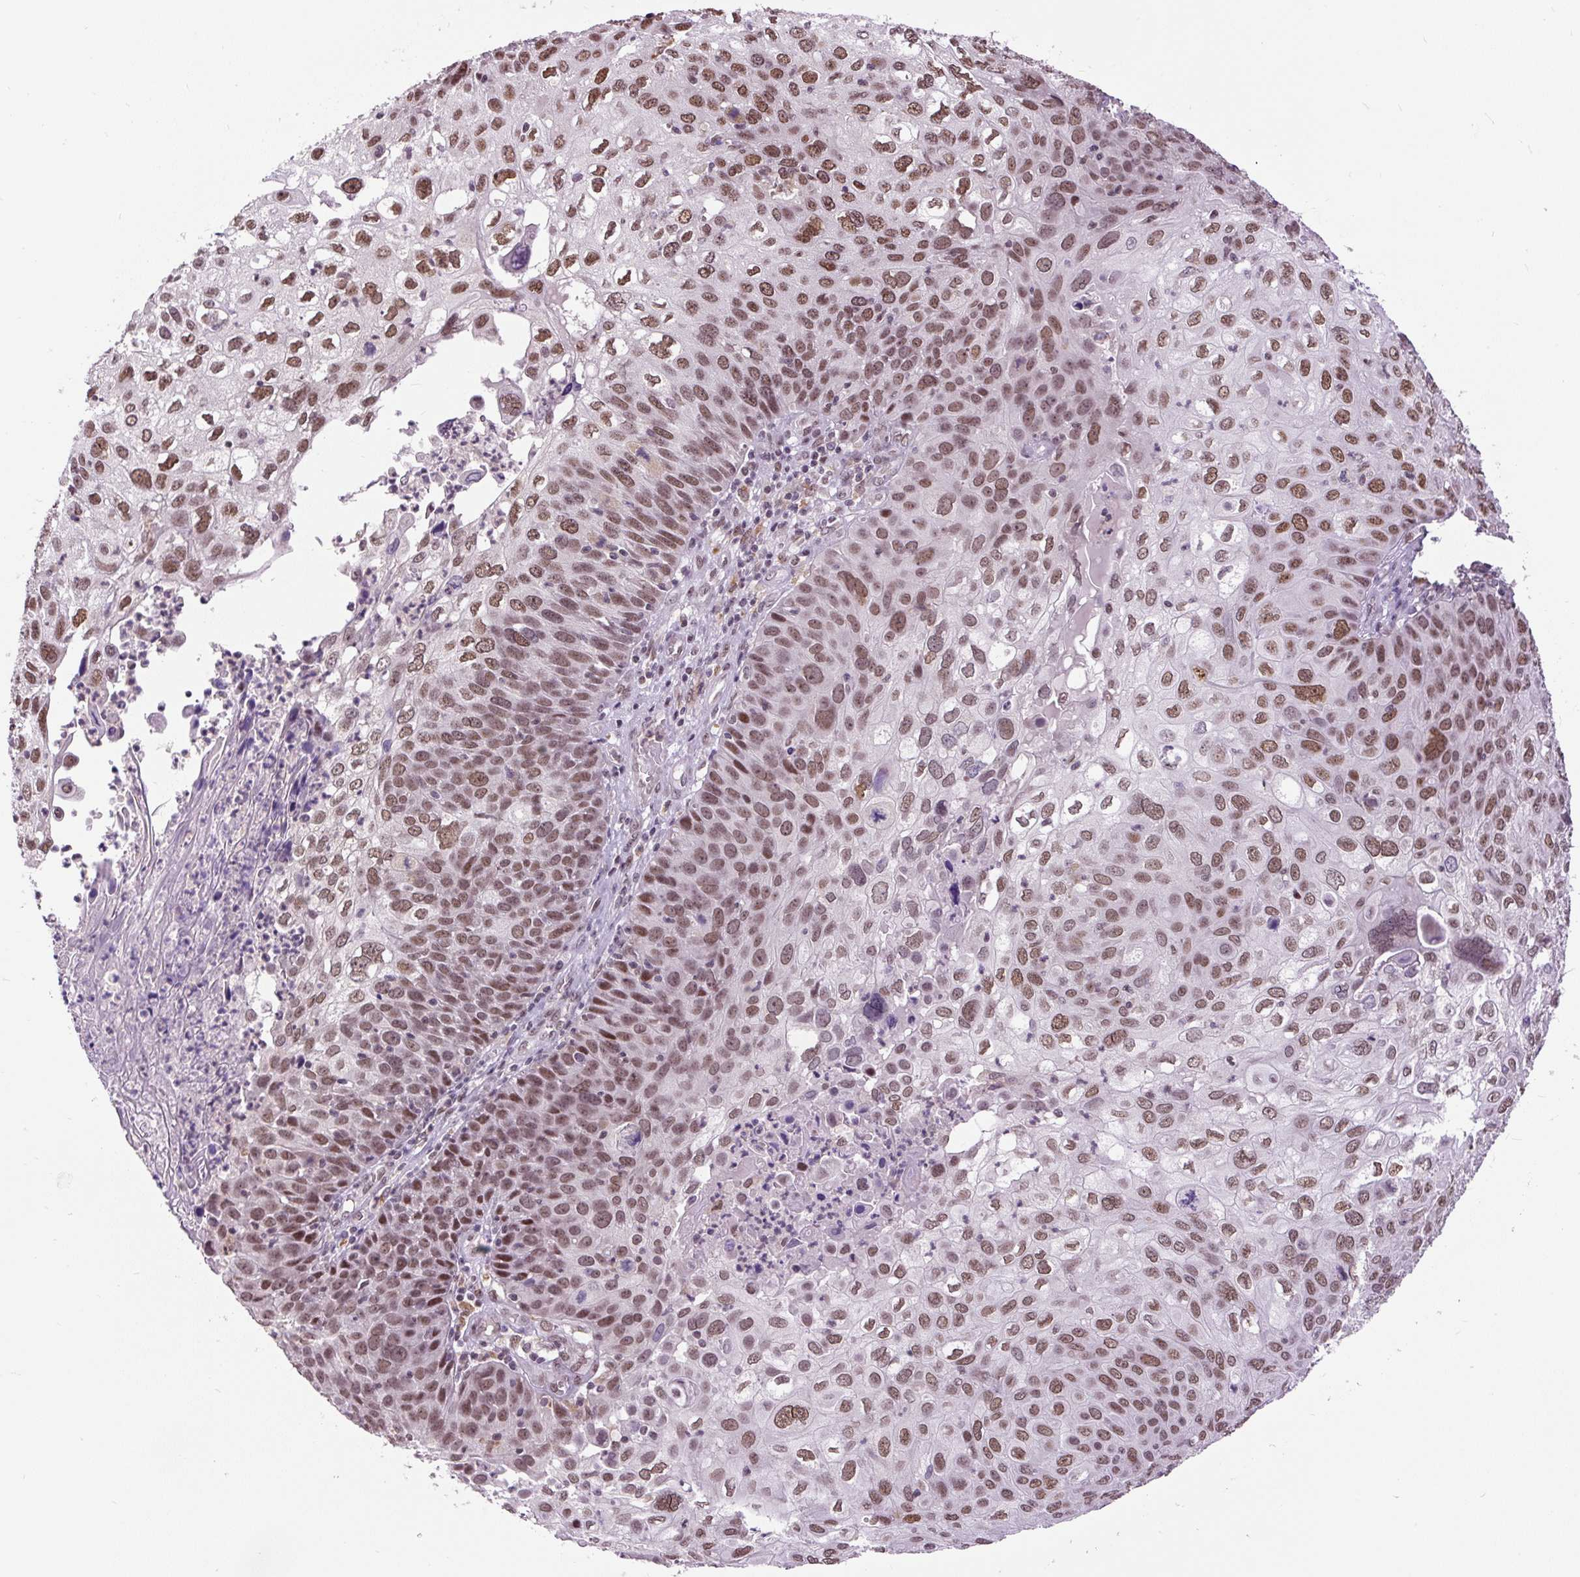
{"staining": {"intensity": "moderate", "quantity": ">75%", "location": "nuclear"}, "tissue": "skin cancer", "cell_type": "Tumor cells", "image_type": "cancer", "snomed": [{"axis": "morphology", "description": "Squamous cell carcinoma, NOS"}, {"axis": "topography", "description": "Skin"}], "caption": "Protein positivity by IHC reveals moderate nuclear staining in approximately >75% of tumor cells in skin cancer. Nuclei are stained in blue.", "gene": "ZNF672", "patient": {"sex": "male", "age": 87}}